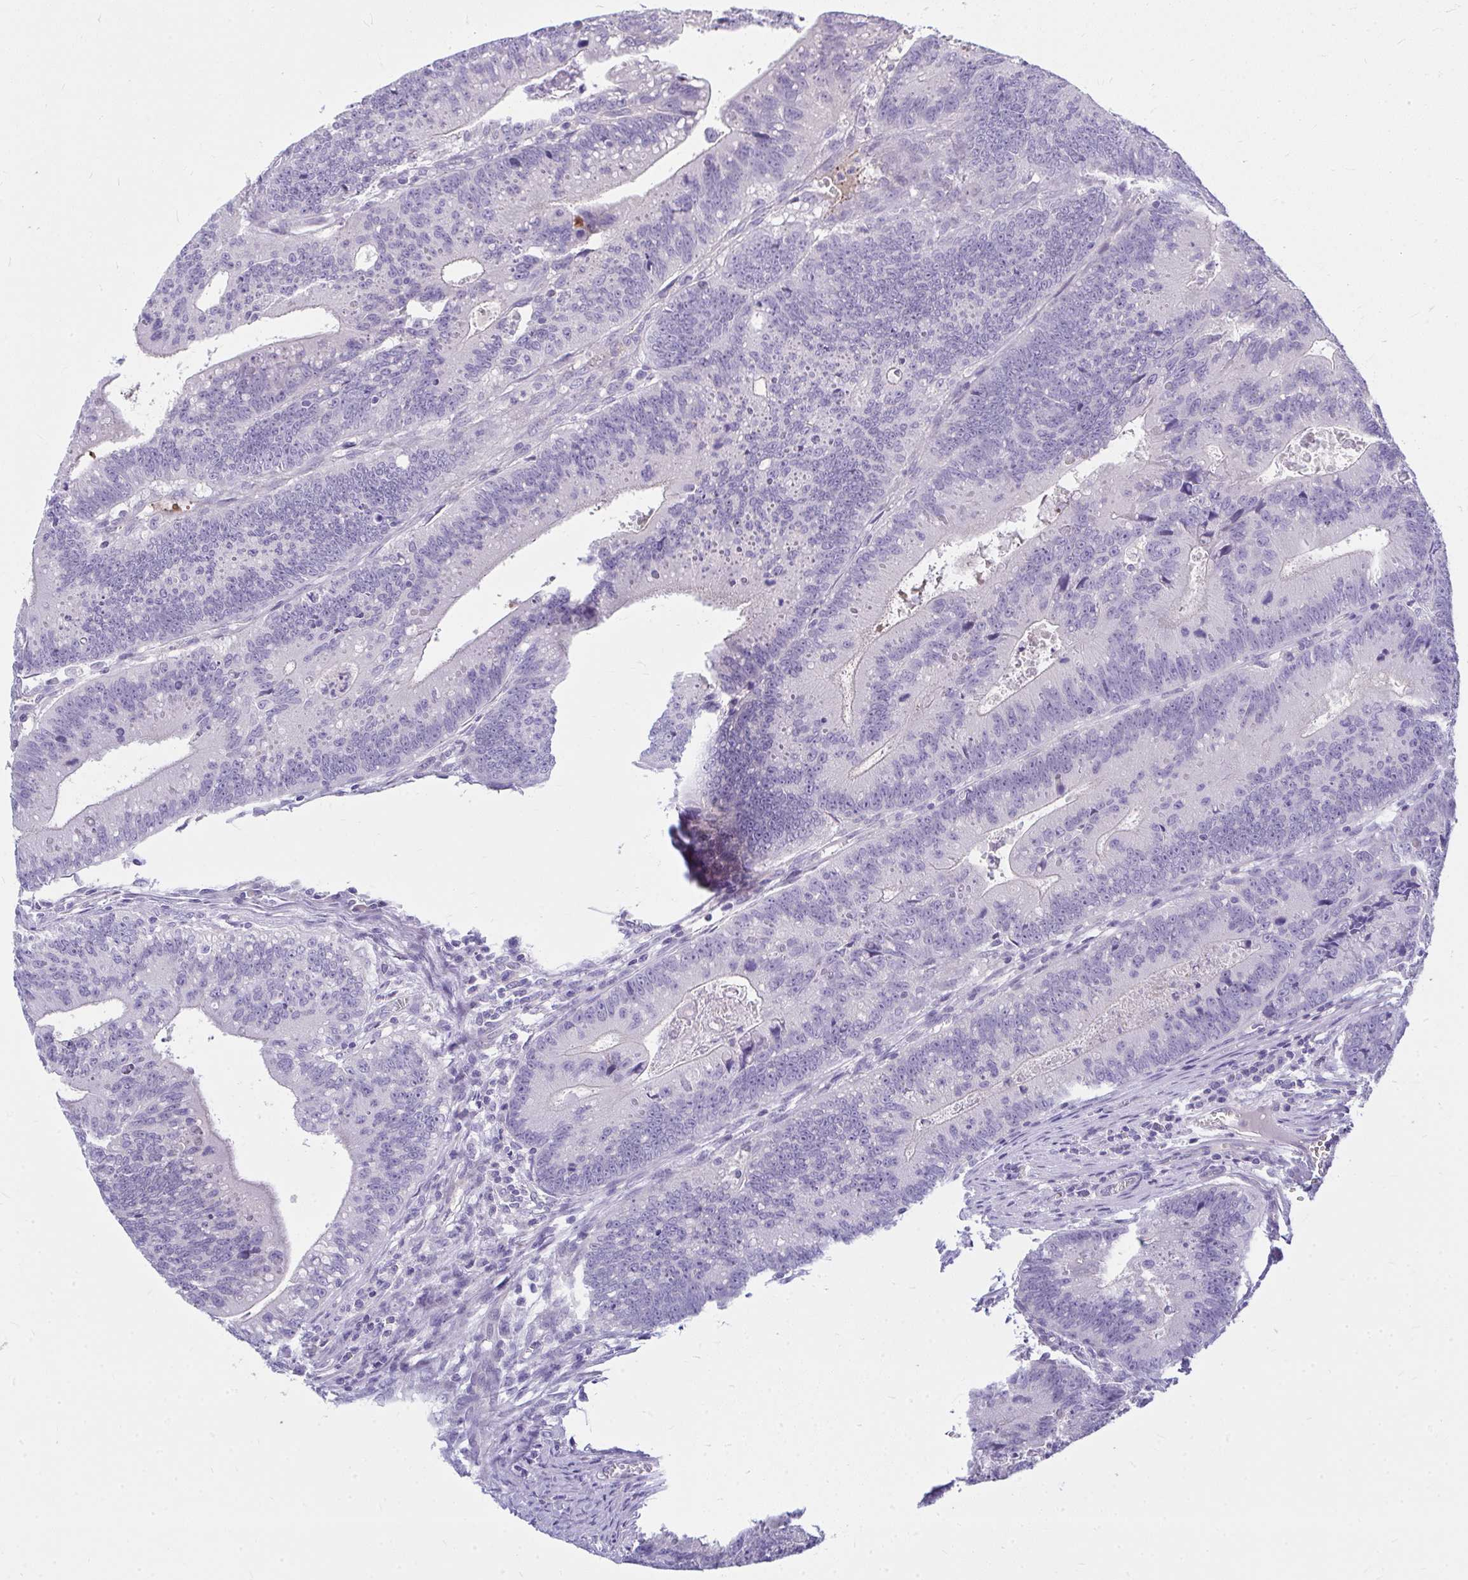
{"staining": {"intensity": "negative", "quantity": "none", "location": "none"}, "tissue": "colorectal cancer", "cell_type": "Tumor cells", "image_type": "cancer", "snomed": [{"axis": "morphology", "description": "Adenocarcinoma, NOS"}, {"axis": "topography", "description": "Rectum"}], "caption": "Adenocarcinoma (colorectal) was stained to show a protein in brown. There is no significant positivity in tumor cells. (Stains: DAB immunohistochemistry with hematoxylin counter stain, Microscopy: brightfield microscopy at high magnification).", "gene": "LRRC36", "patient": {"sex": "female", "age": 81}}